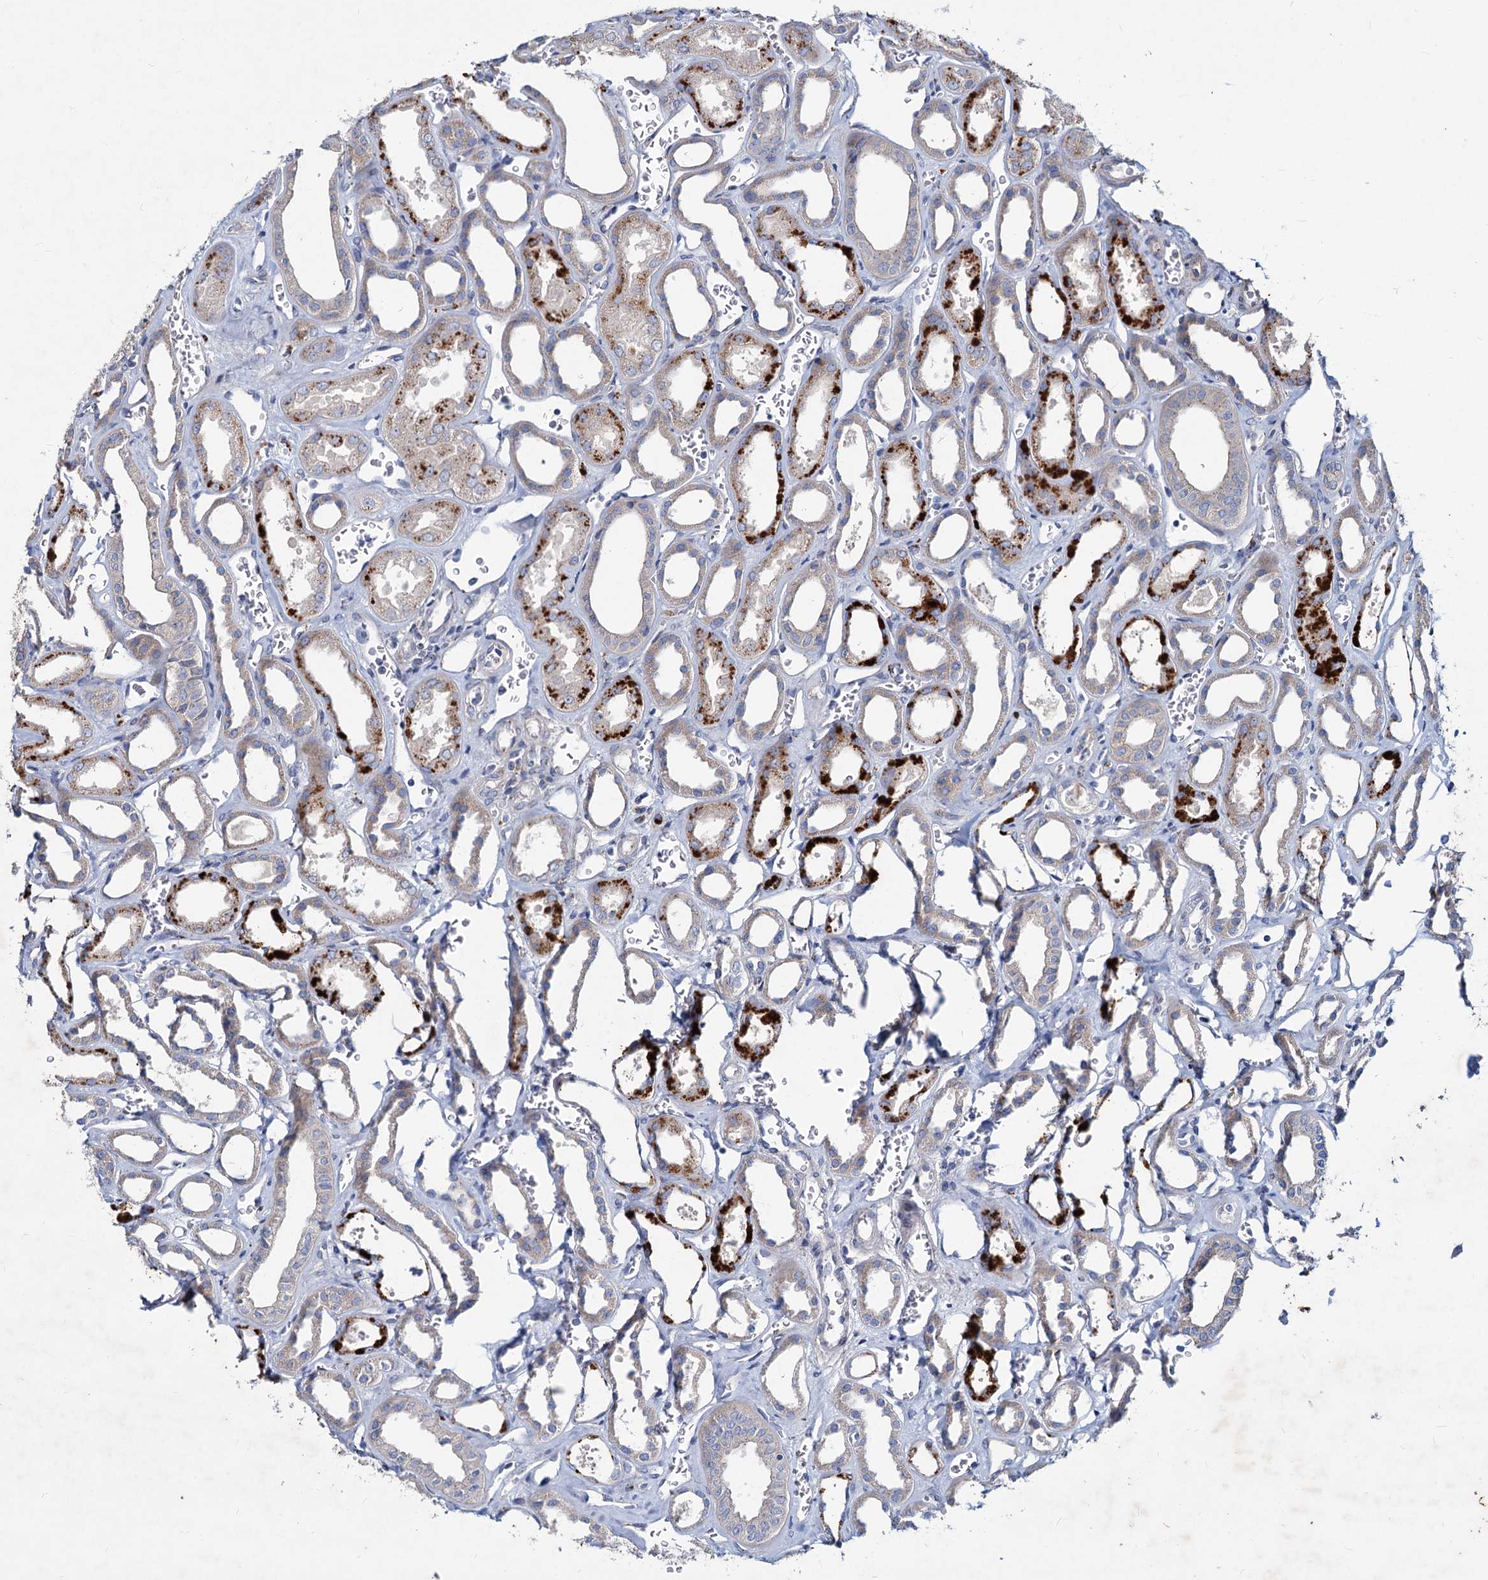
{"staining": {"intensity": "weak", "quantity": "<25%", "location": "cytoplasmic/membranous"}, "tissue": "kidney", "cell_type": "Cells in glomeruli", "image_type": "normal", "snomed": [{"axis": "morphology", "description": "Normal tissue, NOS"}, {"axis": "morphology", "description": "Adenocarcinoma, NOS"}, {"axis": "topography", "description": "Kidney"}], "caption": "The image reveals no staining of cells in glomeruli in unremarkable kidney.", "gene": "AGBL4", "patient": {"sex": "female", "age": 68}}